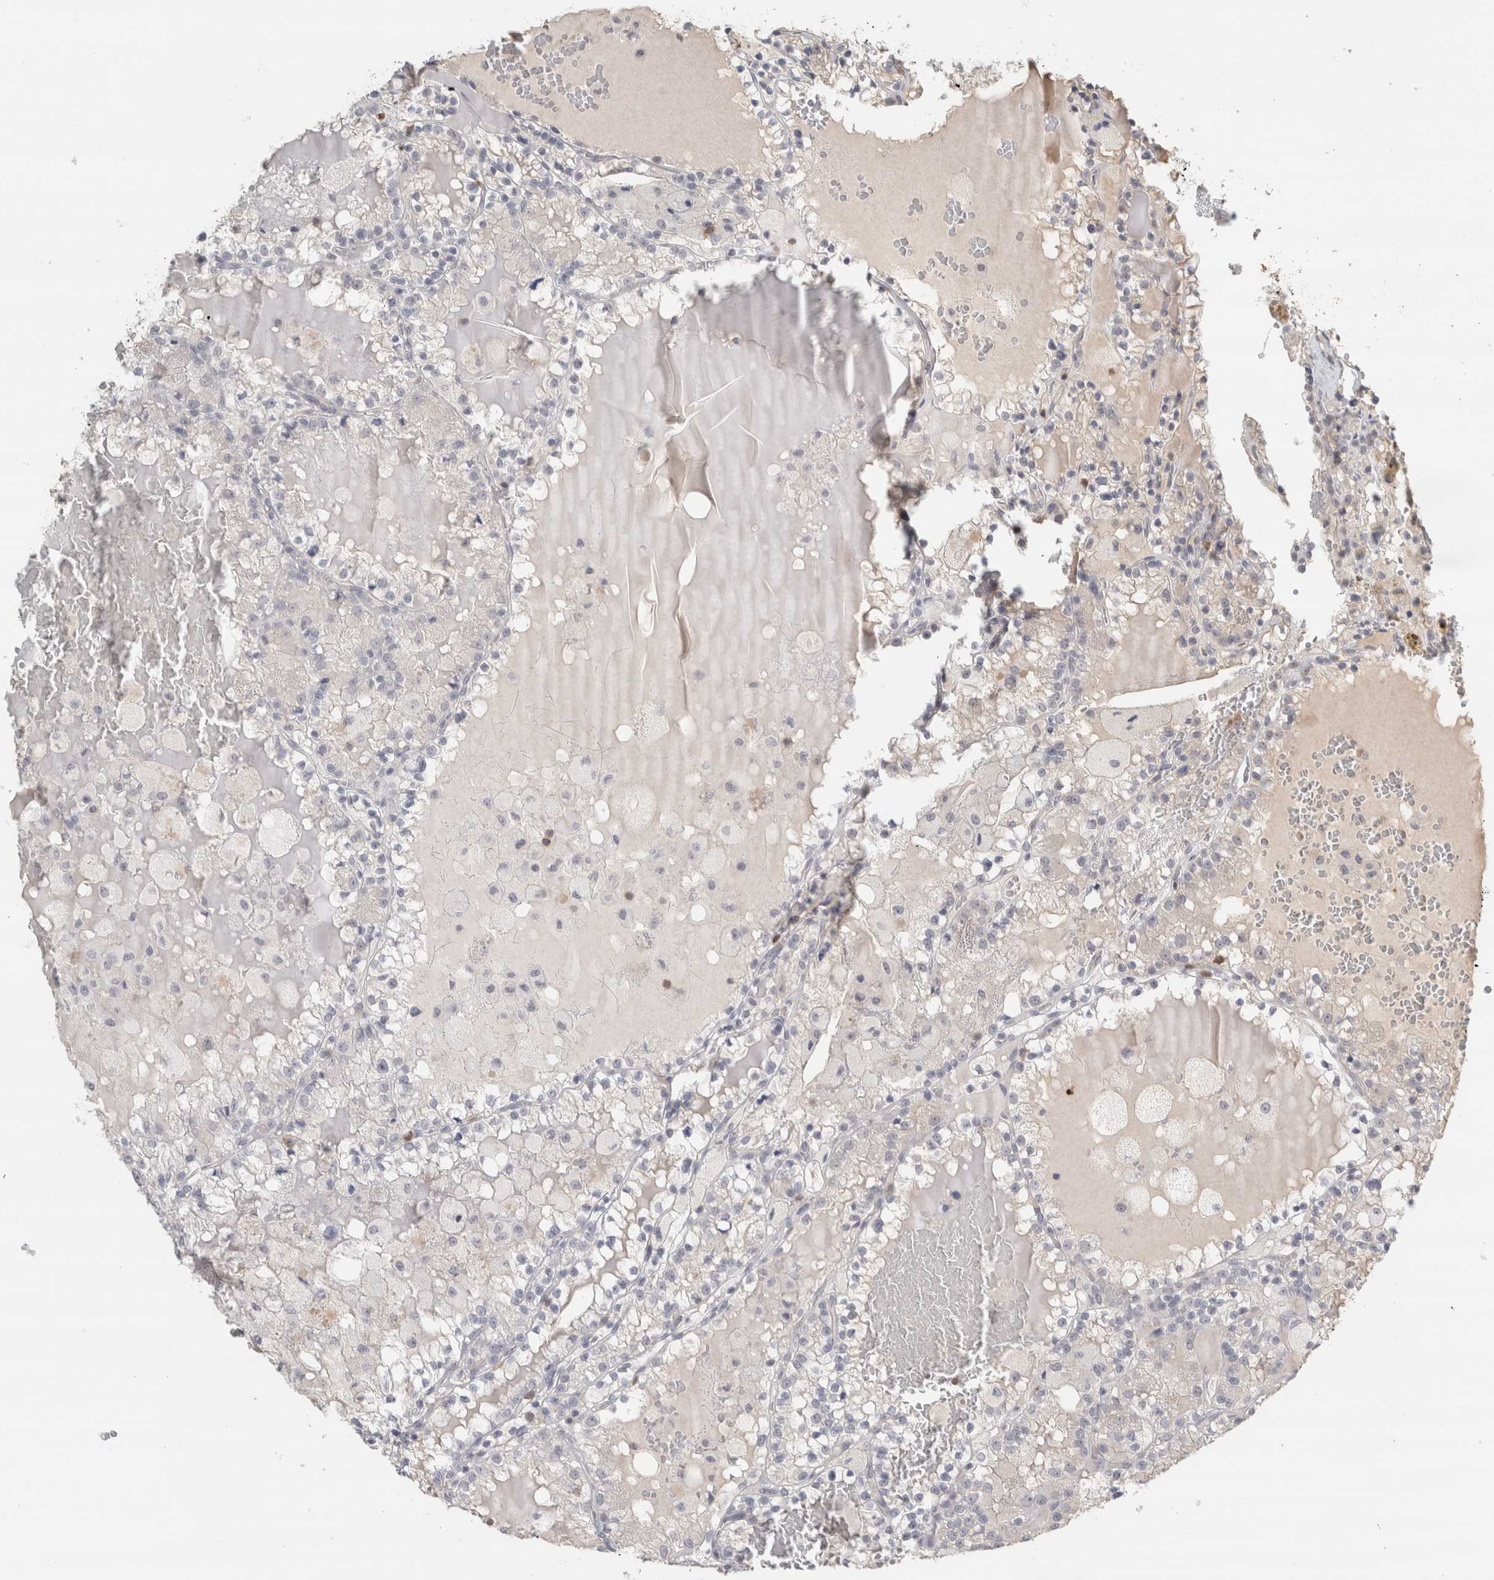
{"staining": {"intensity": "negative", "quantity": "none", "location": "none"}, "tissue": "renal cancer", "cell_type": "Tumor cells", "image_type": "cancer", "snomed": [{"axis": "morphology", "description": "Adenocarcinoma, NOS"}, {"axis": "topography", "description": "Kidney"}], "caption": "DAB immunohistochemical staining of human renal adenocarcinoma reveals no significant expression in tumor cells.", "gene": "TRAT1", "patient": {"sex": "female", "age": 56}}